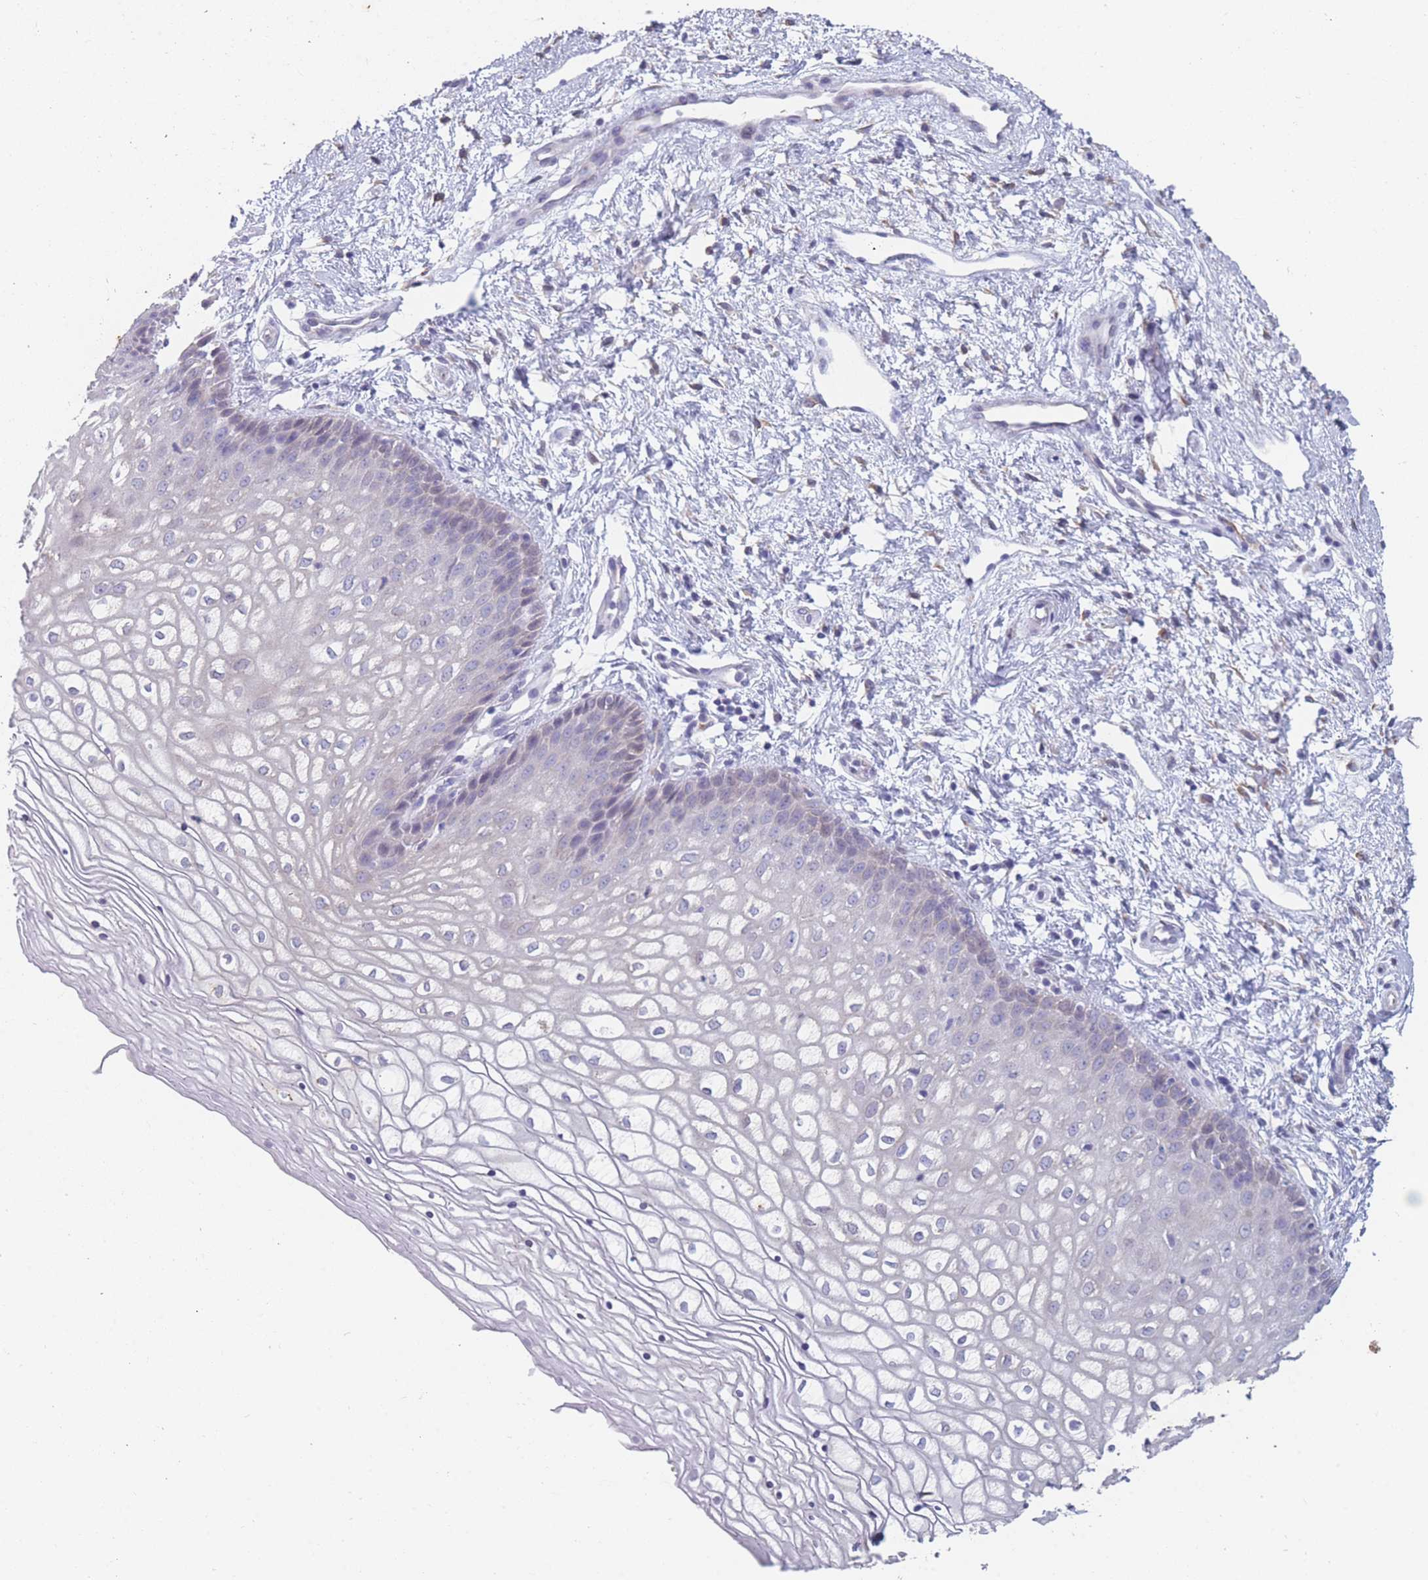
{"staining": {"intensity": "moderate", "quantity": "25%-75%", "location": "cytoplasmic/membranous"}, "tissue": "vagina", "cell_type": "Squamous epithelial cells", "image_type": "normal", "snomed": [{"axis": "morphology", "description": "Normal tissue, NOS"}, {"axis": "topography", "description": "Vagina"}], "caption": "Protein staining shows moderate cytoplasmic/membranous positivity in approximately 25%-75% of squamous epithelial cells in benign vagina.", "gene": "TMED10", "patient": {"sex": "female", "age": 34}}